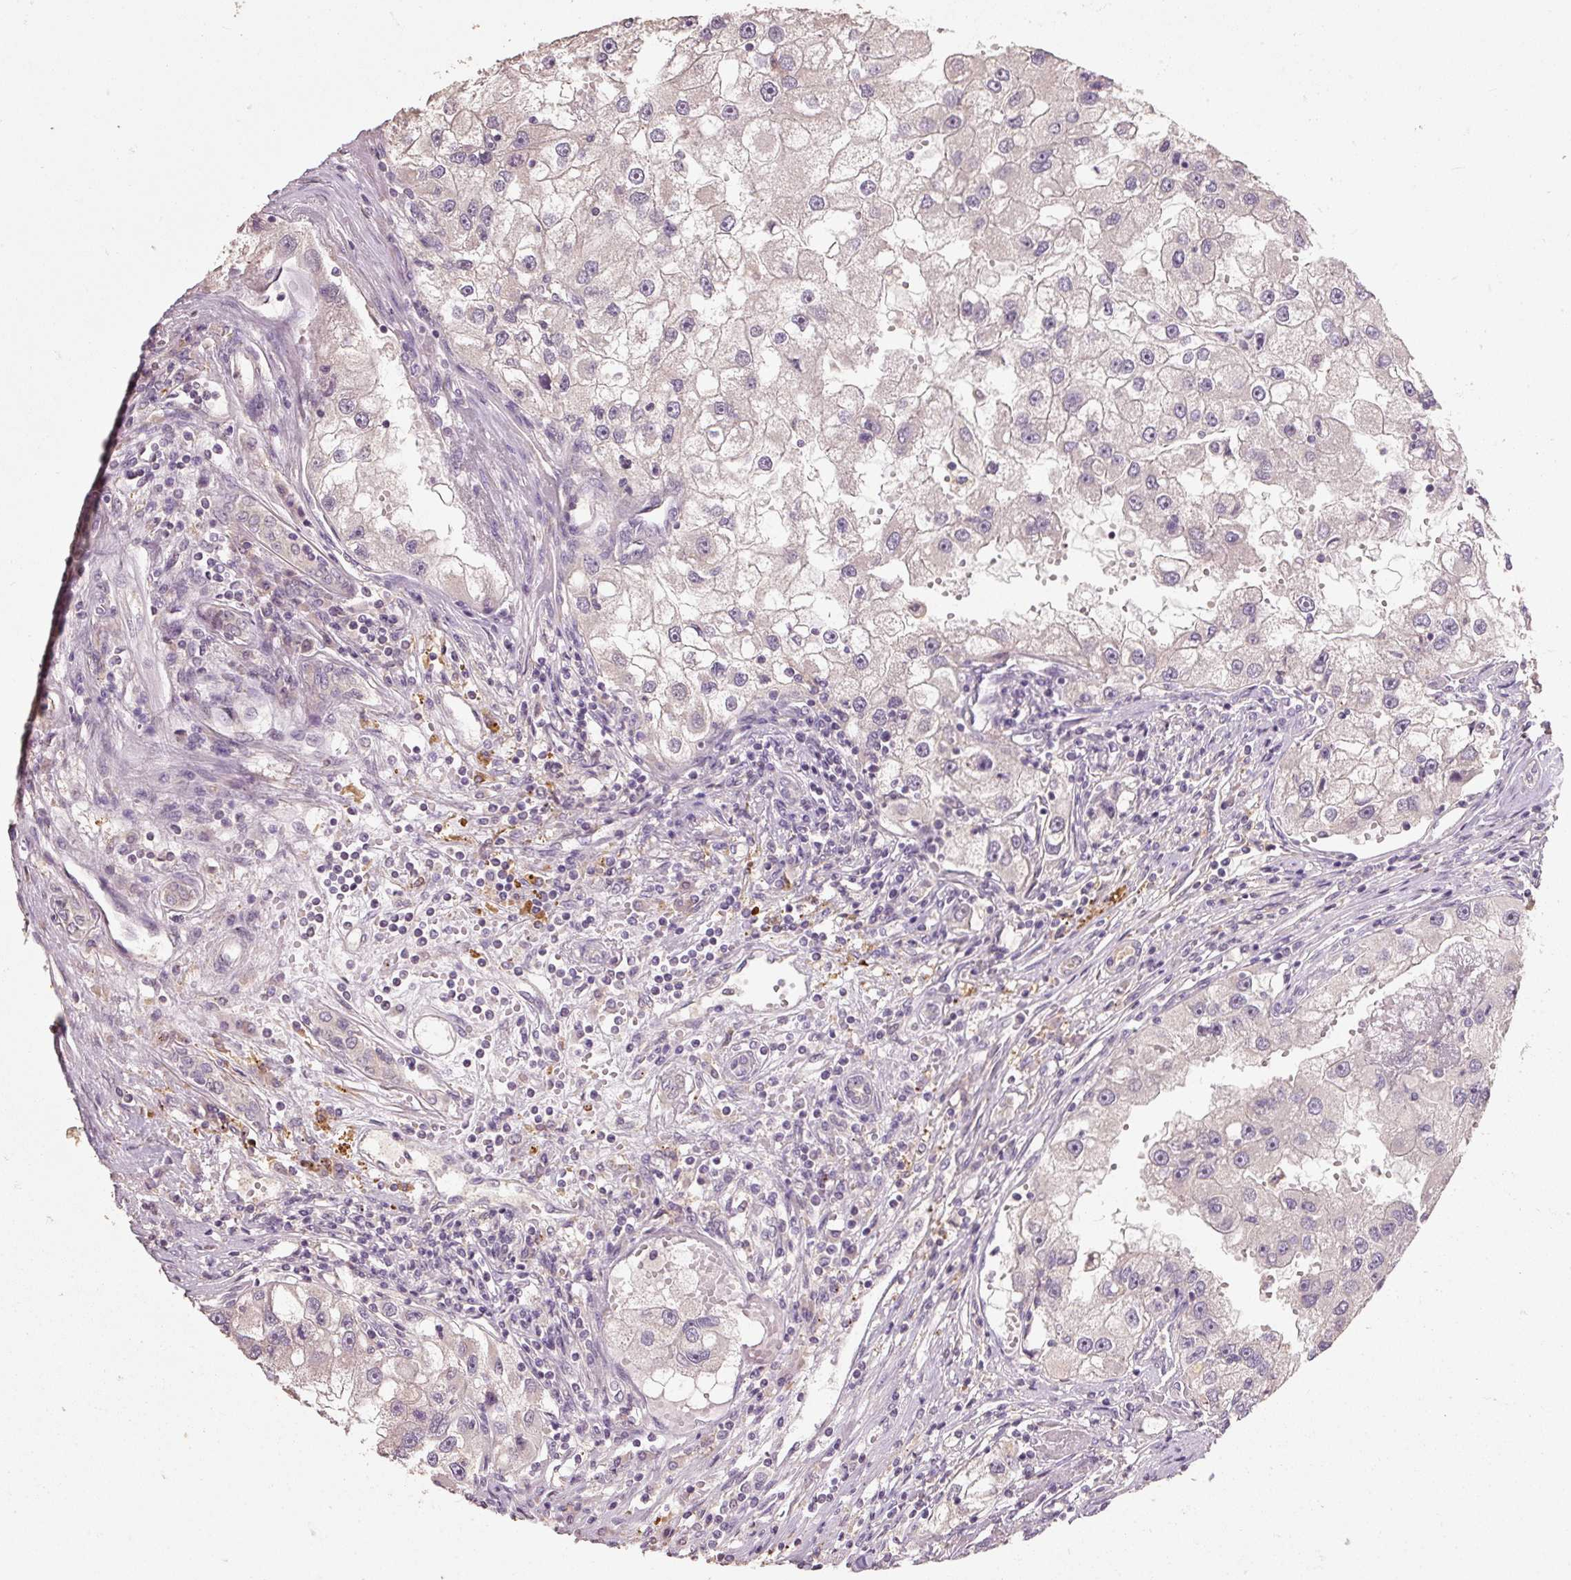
{"staining": {"intensity": "negative", "quantity": "none", "location": "none"}, "tissue": "renal cancer", "cell_type": "Tumor cells", "image_type": "cancer", "snomed": [{"axis": "morphology", "description": "Adenocarcinoma, NOS"}, {"axis": "topography", "description": "Kidney"}], "caption": "This is a photomicrograph of immunohistochemistry staining of adenocarcinoma (renal), which shows no staining in tumor cells. (DAB IHC, high magnification).", "gene": "CFAP65", "patient": {"sex": "male", "age": 63}}